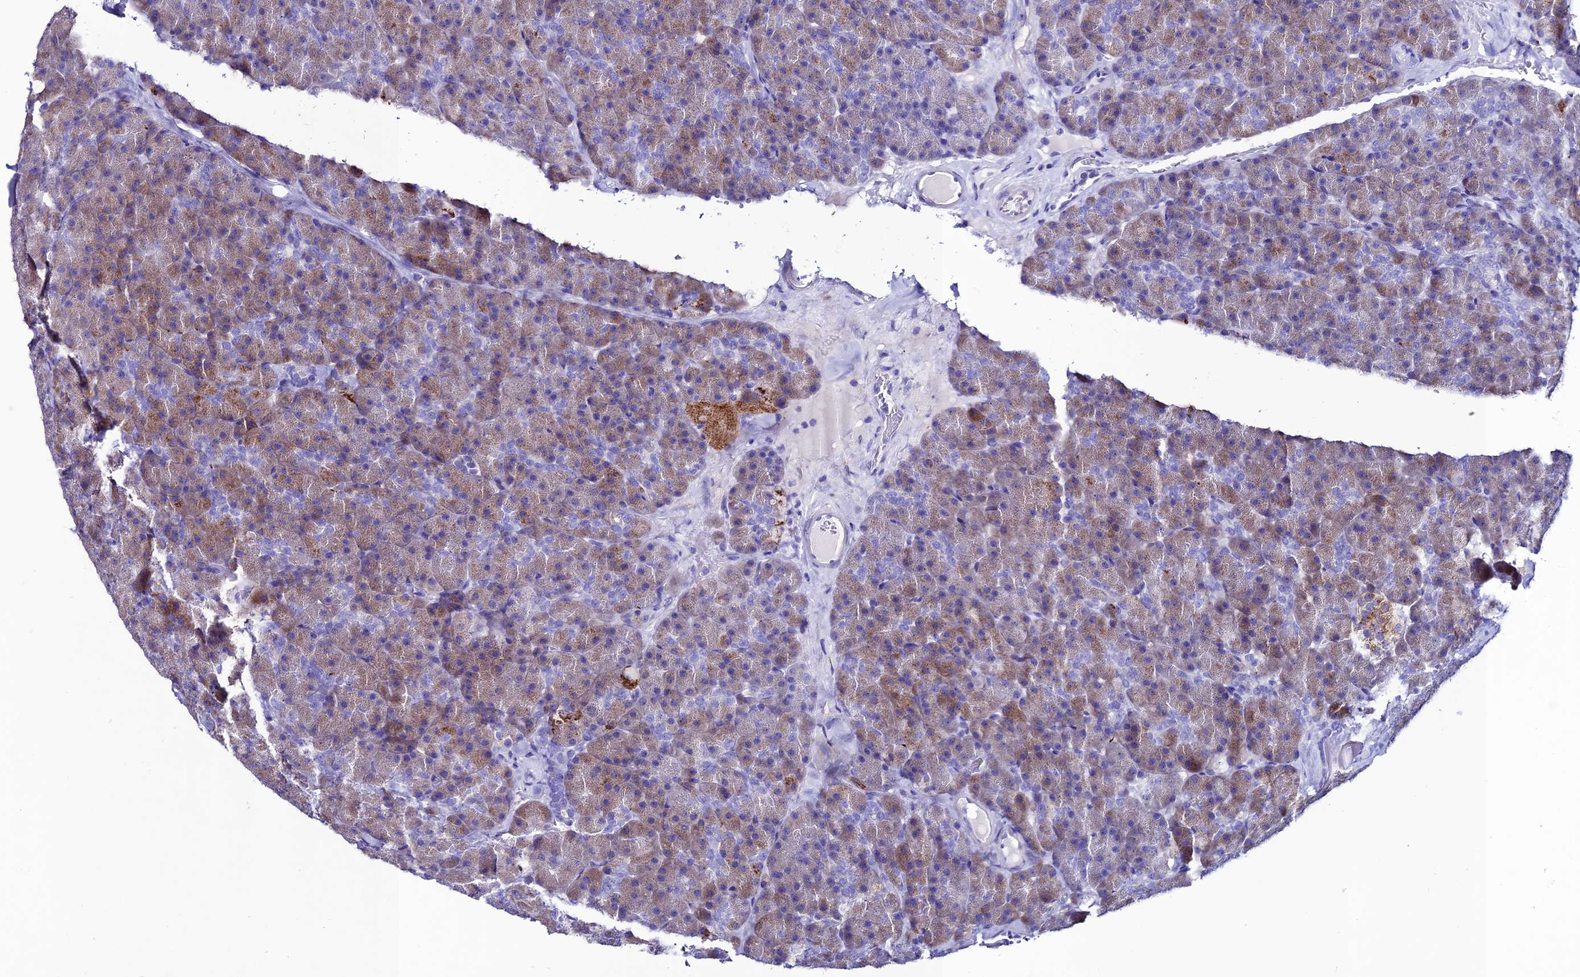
{"staining": {"intensity": "strong", "quantity": "25%-75%", "location": "cytoplasmic/membranous"}, "tissue": "pancreas", "cell_type": "Exocrine glandular cells", "image_type": "normal", "snomed": [{"axis": "morphology", "description": "Normal tissue, NOS"}, {"axis": "topography", "description": "Pancreas"}], "caption": "High-magnification brightfield microscopy of unremarkable pancreas stained with DAB (3,3'-diaminobenzidine) (brown) and counterstained with hematoxylin (blue). exocrine glandular cells exhibit strong cytoplasmic/membranous positivity is appreciated in about25%-75% of cells.", "gene": "OR51Q1", "patient": {"sex": "male", "age": 36}}